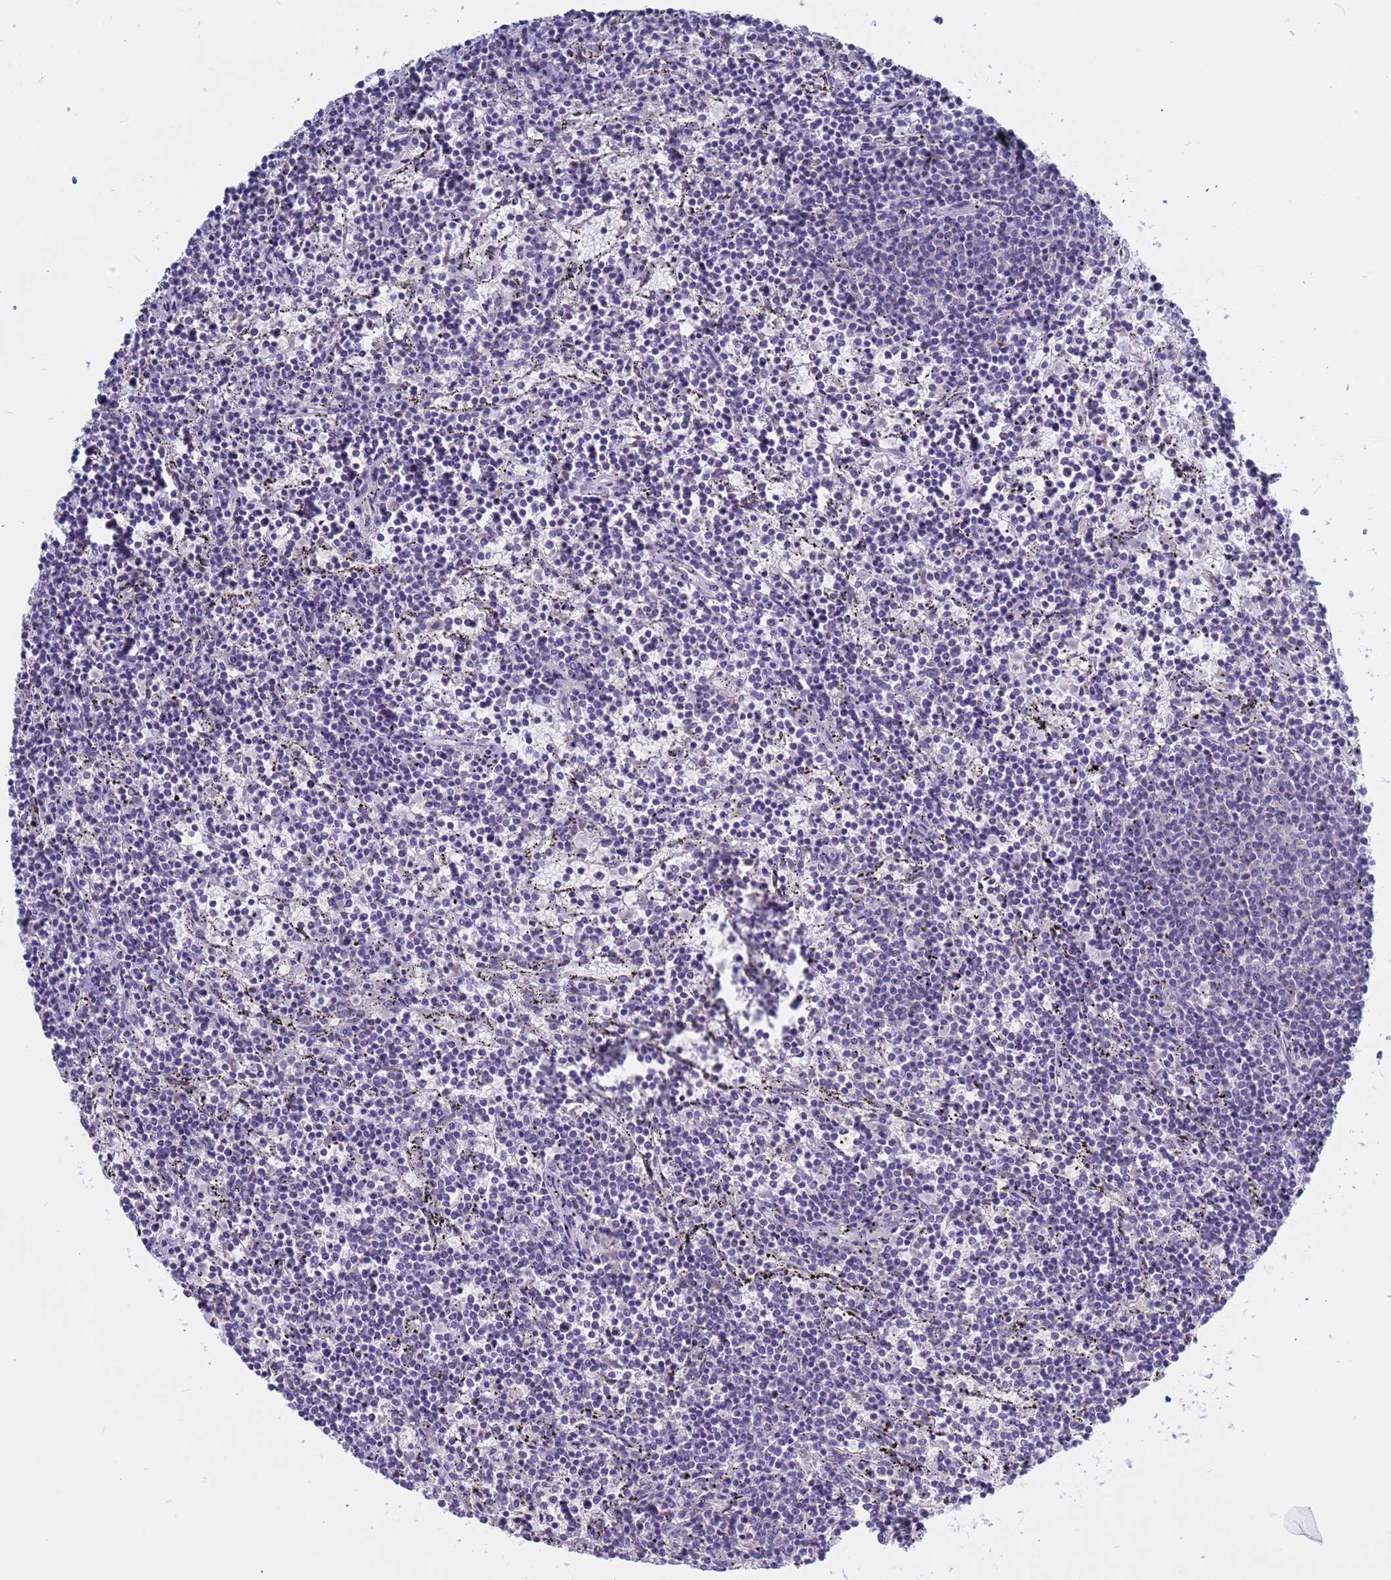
{"staining": {"intensity": "negative", "quantity": "none", "location": "none"}, "tissue": "lymphoma", "cell_type": "Tumor cells", "image_type": "cancer", "snomed": [{"axis": "morphology", "description": "Malignant lymphoma, non-Hodgkin's type, Low grade"}, {"axis": "topography", "description": "Spleen"}], "caption": "Immunohistochemical staining of low-grade malignant lymphoma, non-Hodgkin's type demonstrates no significant staining in tumor cells. (Brightfield microscopy of DAB (3,3'-diaminobenzidine) IHC at high magnification).", "gene": "CXorf65", "patient": {"sex": "female", "age": 50}}